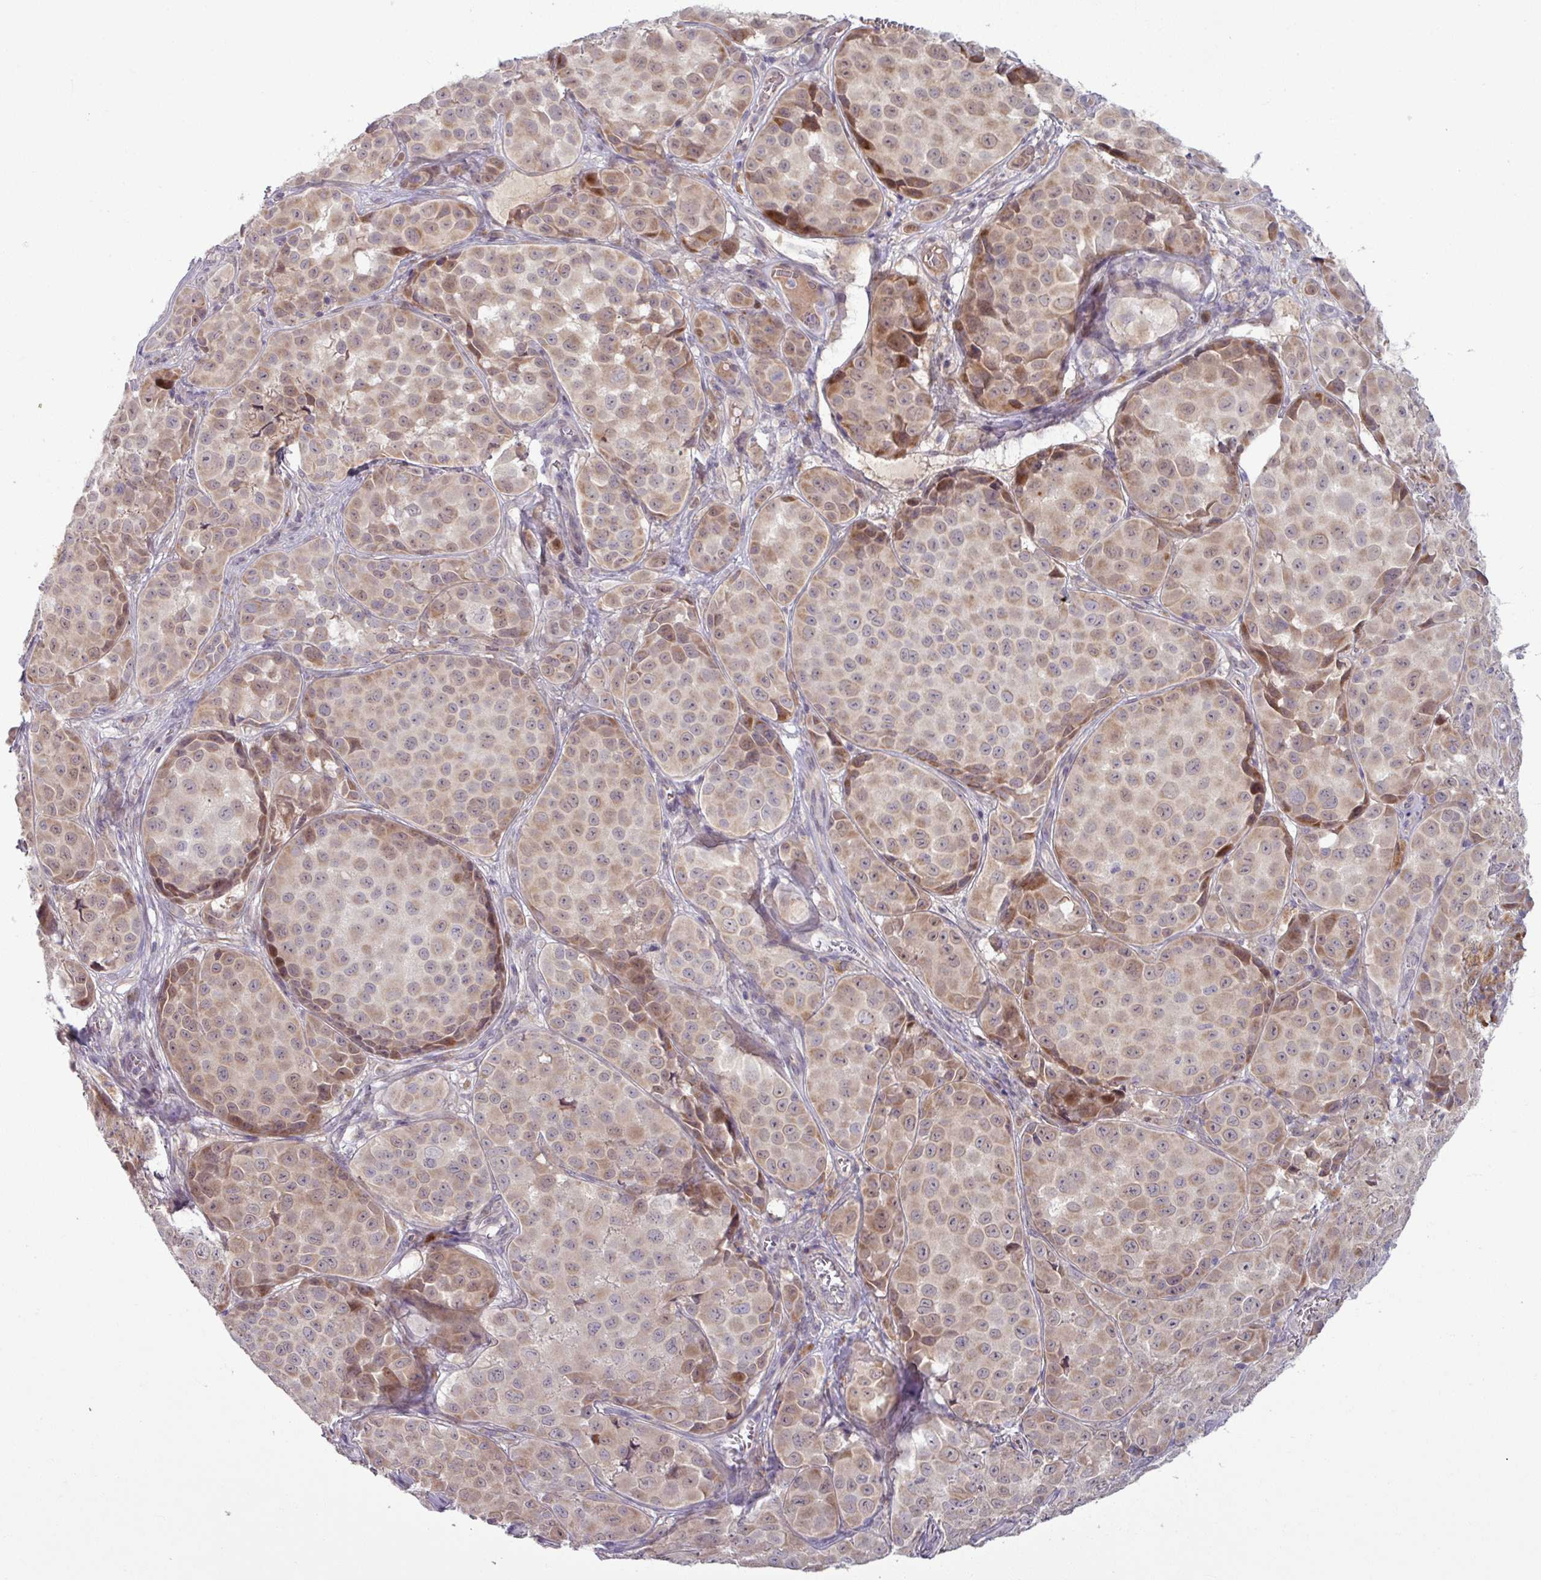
{"staining": {"intensity": "weak", "quantity": ">75%", "location": "cytoplasmic/membranous,nuclear"}, "tissue": "melanoma", "cell_type": "Tumor cells", "image_type": "cancer", "snomed": [{"axis": "morphology", "description": "Malignant melanoma, NOS"}, {"axis": "topography", "description": "Skin"}], "caption": "Human melanoma stained with a protein marker exhibits weak staining in tumor cells.", "gene": "OGFOD3", "patient": {"sex": "male", "age": 64}}